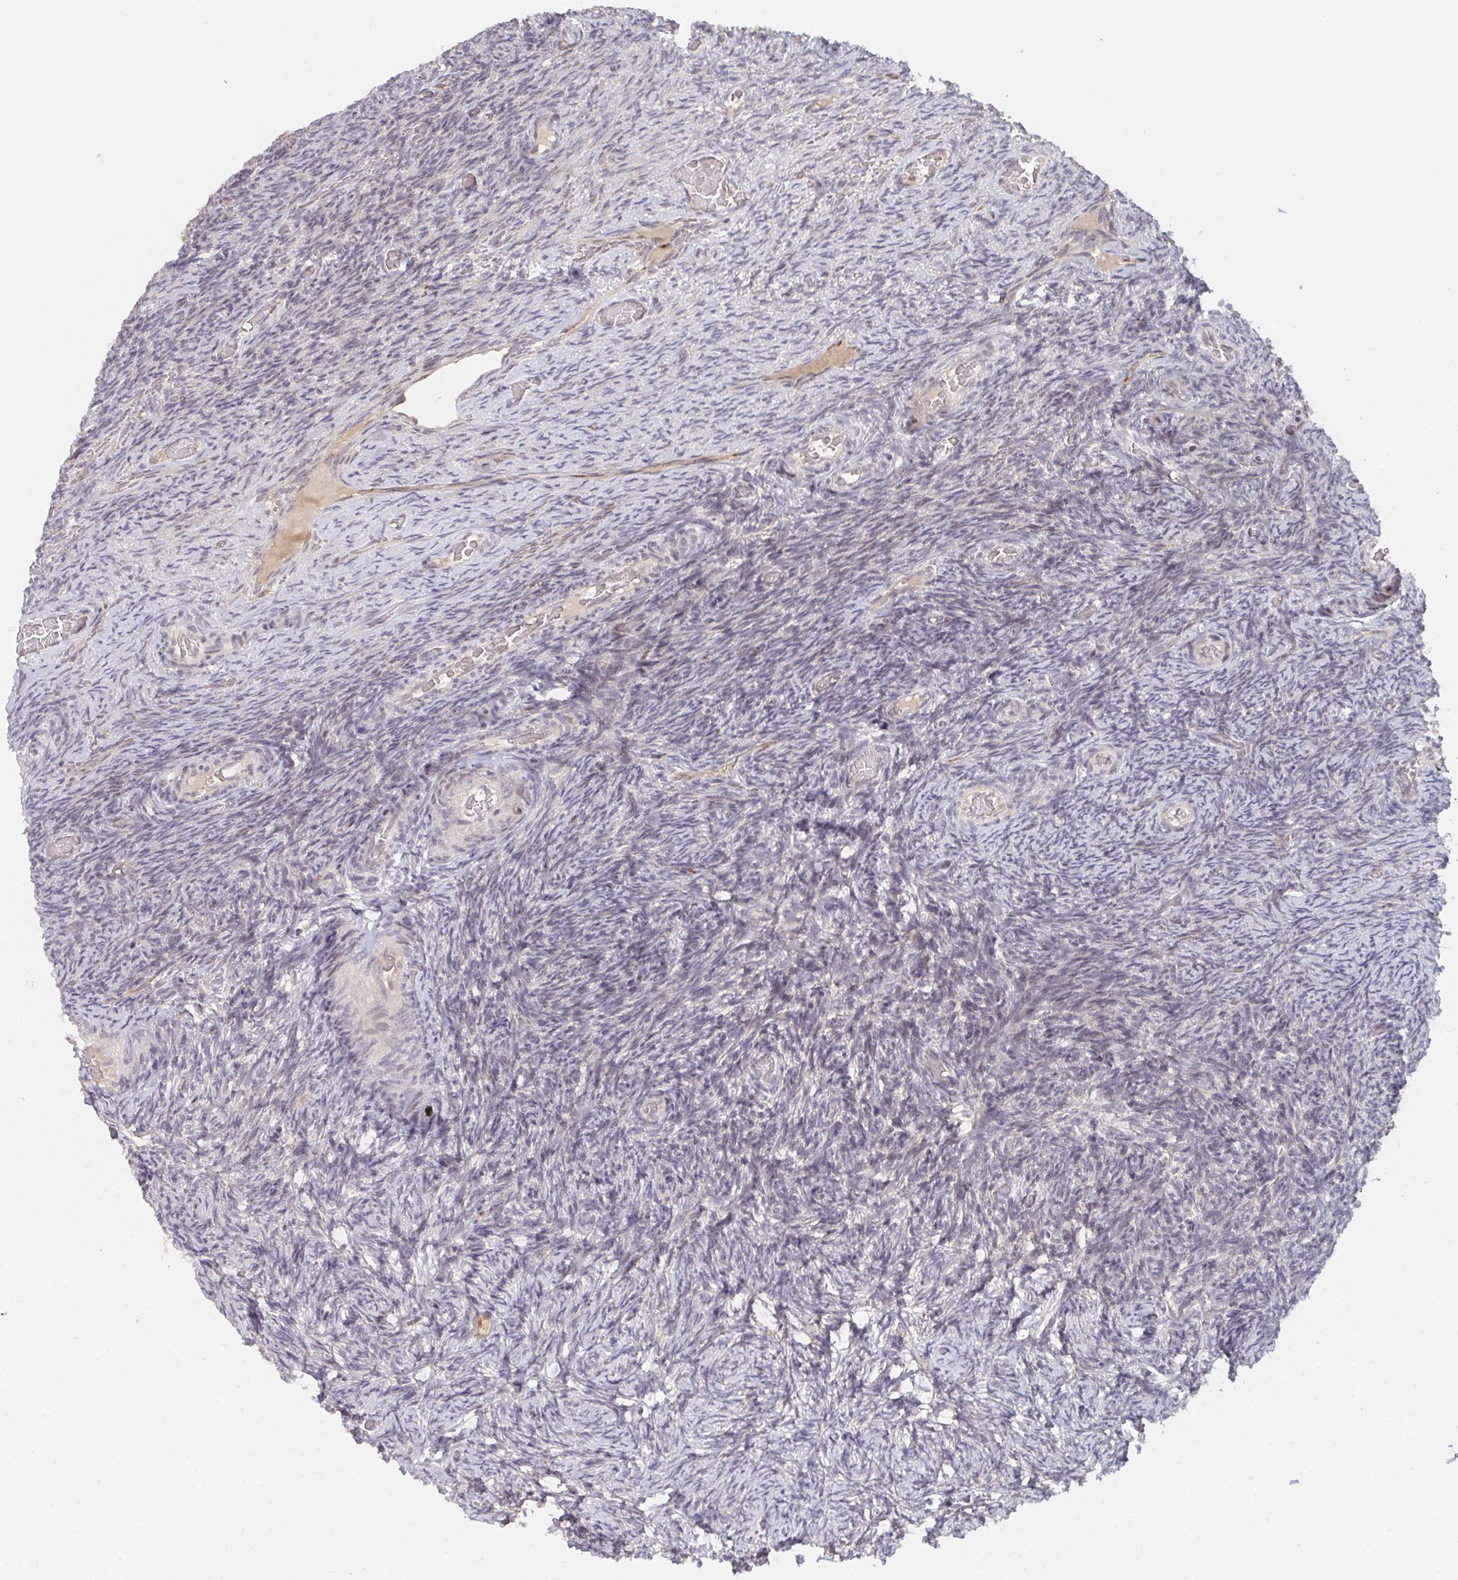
{"staining": {"intensity": "negative", "quantity": "none", "location": "none"}, "tissue": "ovary", "cell_type": "Ovarian stroma cells", "image_type": "normal", "snomed": [{"axis": "morphology", "description": "Normal tissue, NOS"}, {"axis": "topography", "description": "Ovary"}], "caption": "DAB (3,3'-diaminobenzidine) immunohistochemical staining of unremarkable ovary reveals no significant positivity in ovarian stroma cells.", "gene": "DCST1", "patient": {"sex": "female", "age": 34}}